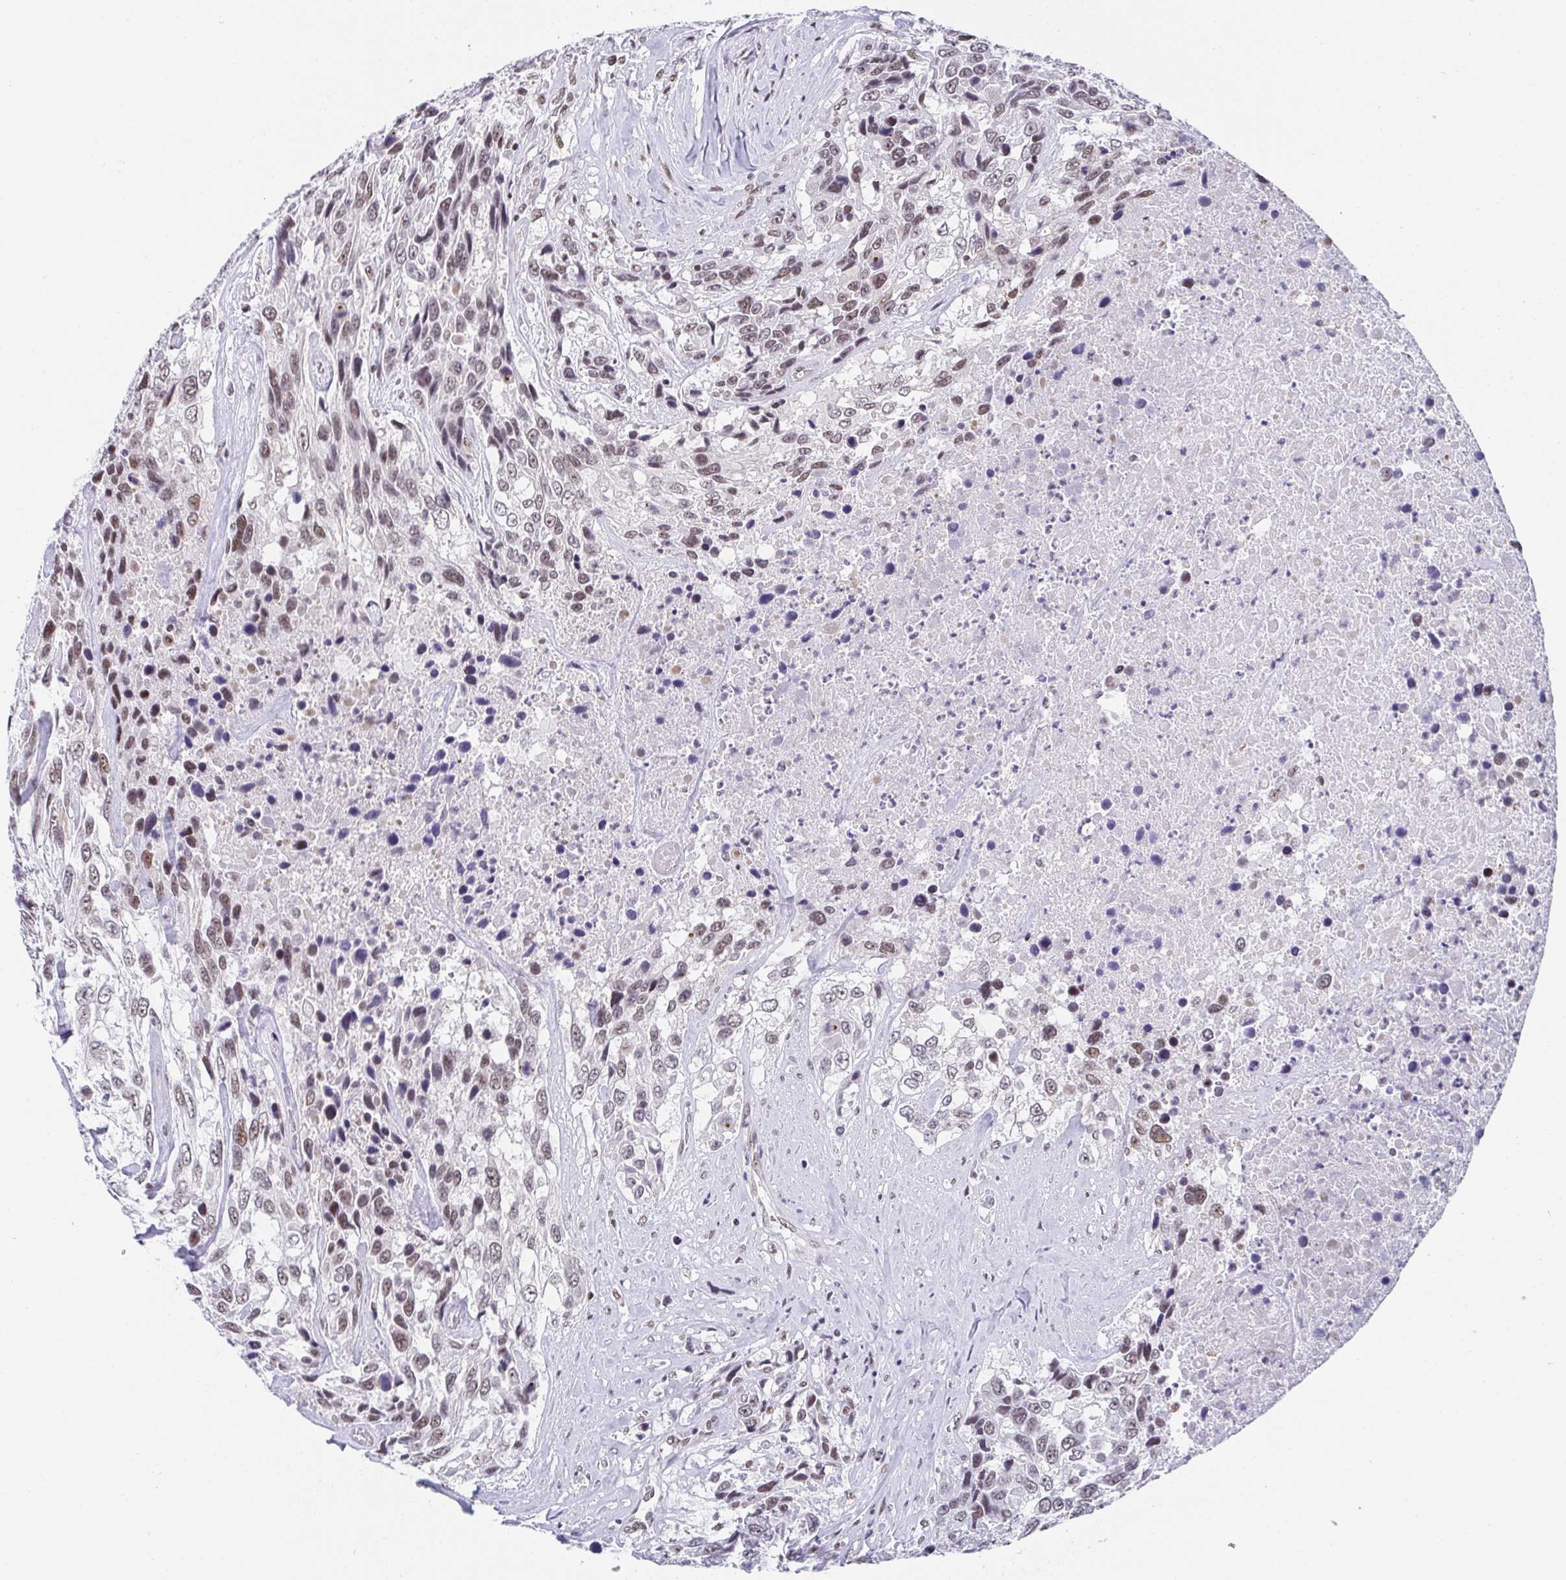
{"staining": {"intensity": "moderate", "quantity": ">75%", "location": "nuclear"}, "tissue": "urothelial cancer", "cell_type": "Tumor cells", "image_type": "cancer", "snomed": [{"axis": "morphology", "description": "Urothelial carcinoma, High grade"}, {"axis": "topography", "description": "Urinary bladder"}], "caption": "Urothelial cancer stained with immunohistochemistry displays moderate nuclear staining in about >75% of tumor cells.", "gene": "SLC7A10", "patient": {"sex": "female", "age": 70}}